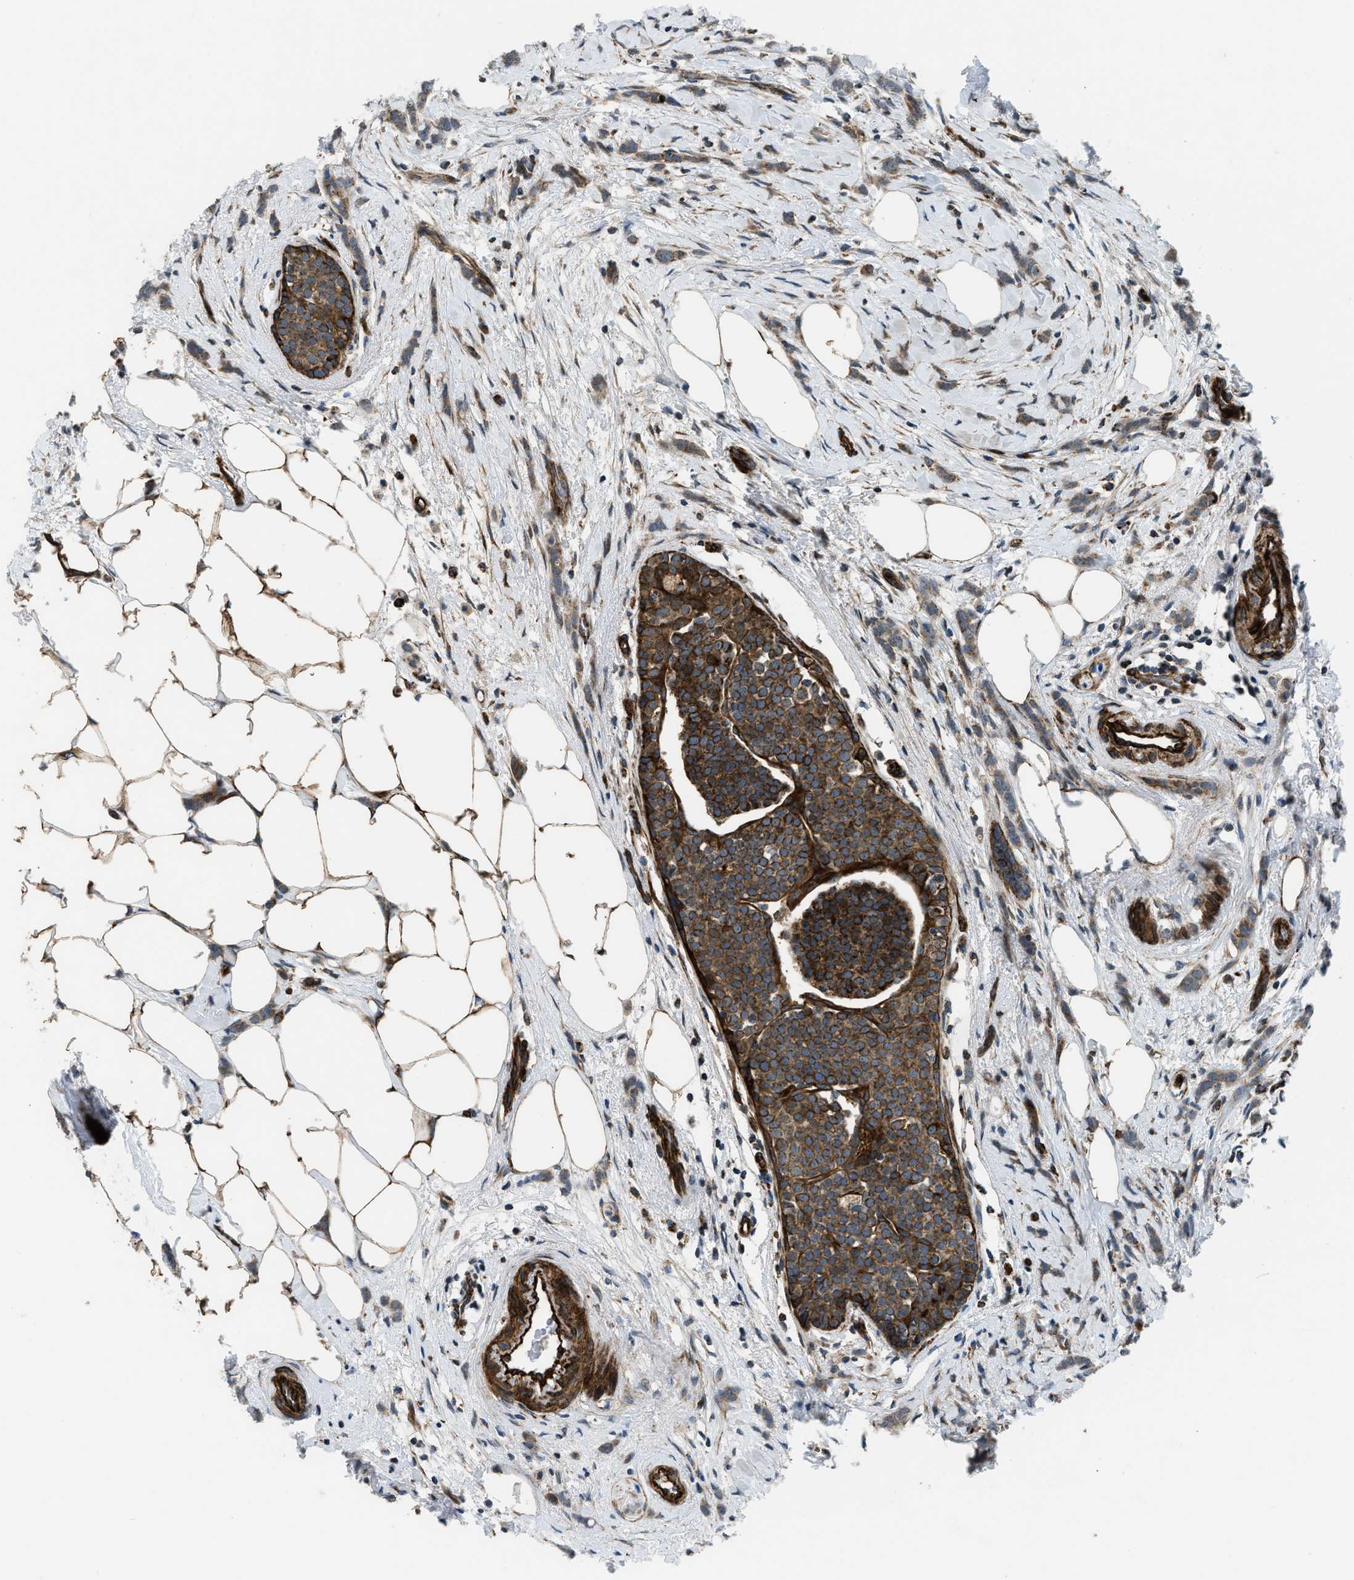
{"staining": {"intensity": "moderate", "quantity": ">75%", "location": "cytoplasmic/membranous"}, "tissue": "breast cancer", "cell_type": "Tumor cells", "image_type": "cancer", "snomed": [{"axis": "morphology", "description": "Lobular carcinoma, in situ"}, {"axis": "morphology", "description": "Lobular carcinoma"}, {"axis": "topography", "description": "Breast"}], "caption": "Human breast cancer stained for a protein (brown) exhibits moderate cytoplasmic/membranous positive expression in approximately >75% of tumor cells.", "gene": "GSDME", "patient": {"sex": "female", "age": 41}}